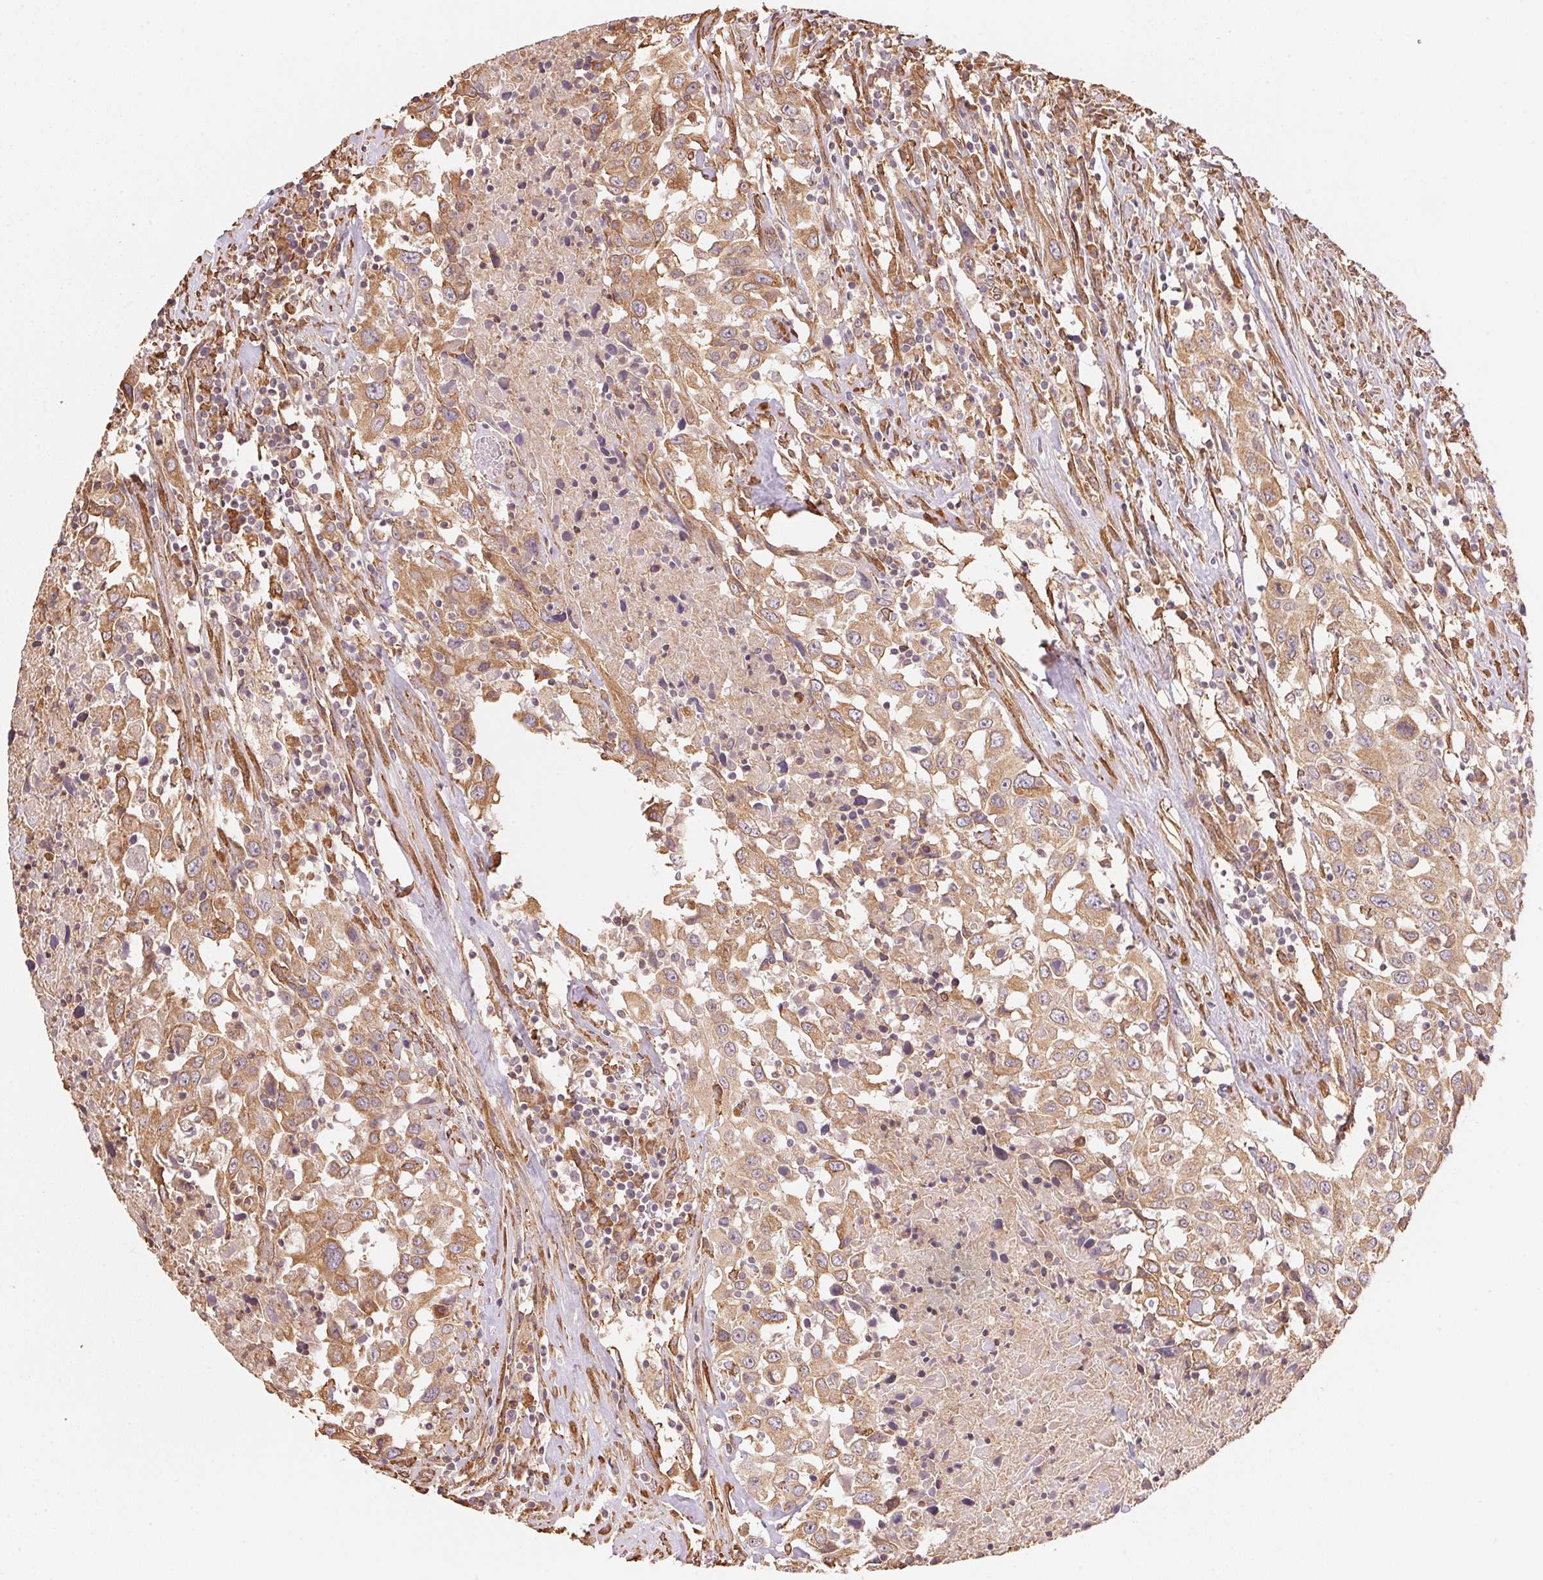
{"staining": {"intensity": "moderate", "quantity": ">75%", "location": "cytoplasmic/membranous"}, "tissue": "urothelial cancer", "cell_type": "Tumor cells", "image_type": "cancer", "snomed": [{"axis": "morphology", "description": "Urothelial carcinoma, High grade"}, {"axis": "topography", "description": "Urinary bladder"}], "caption": "Urothelial carcinoma (high-grade) stained for a protein exhibits moderate cytoplasmic/membranous positivity in tumor cells.", "gene": "C6orf163", "patient": {"sex": "male", "age": 61}}